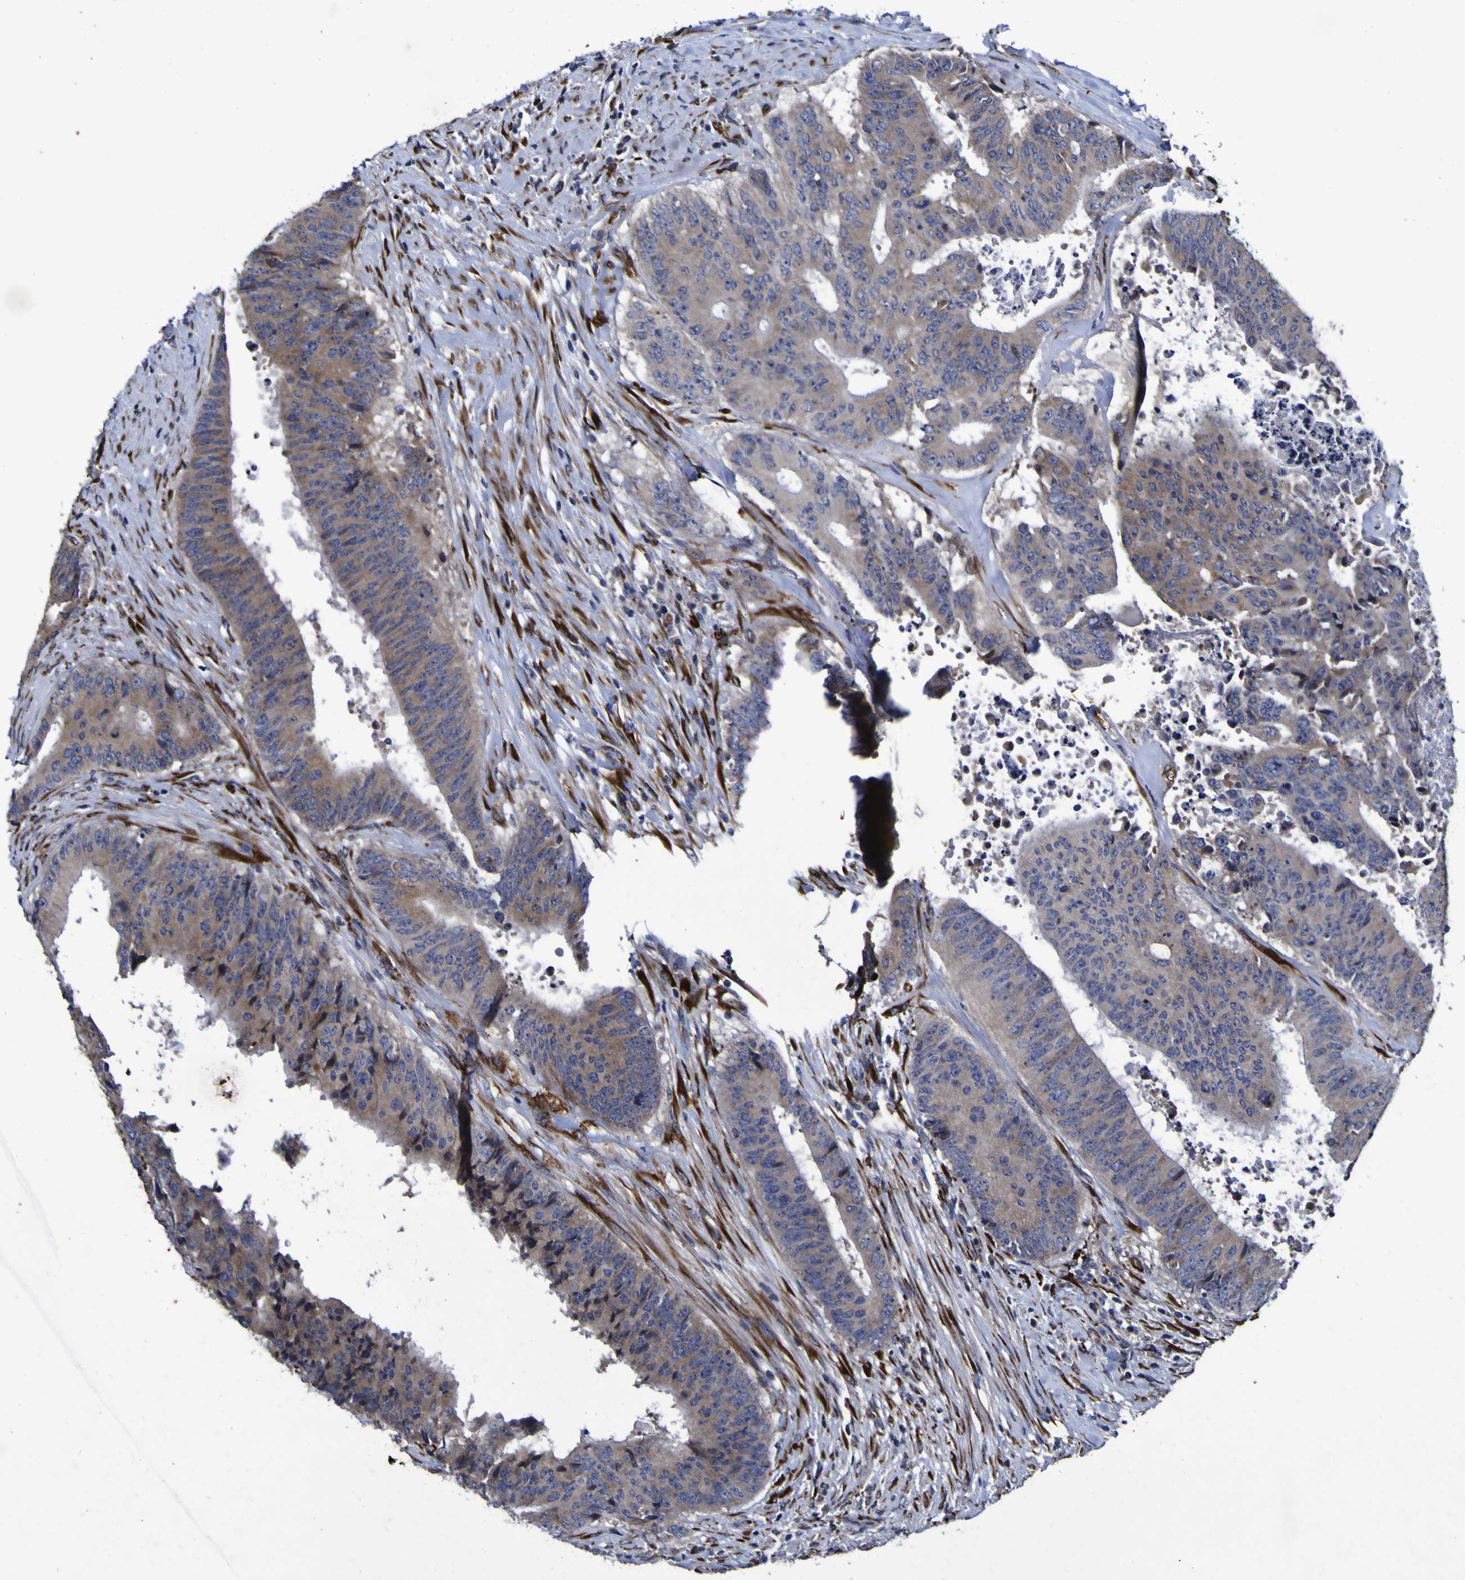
{"staining": {"intensity": "moderate", "quantity": ">75%", "location": "cytoplasmic/membranous"}, "tissue": "colorectal cancer", "cell_type": "Tumor cells", "image_type": "cancer", "snomed": [{"axis": "morphology", "description": "Adenocarcinoma, NOS"}, {"axis": "topography", "description": "Rectum"}], "caption": "About >75% of tumor cells in adenocarcinoma (colorectal) exhibit moderate cytoplasmic/membranous protein staining as visualized by brown immunohistochemical staining.", "gene": "P3H1", "patient": {"sex": "male", "age": 72}}